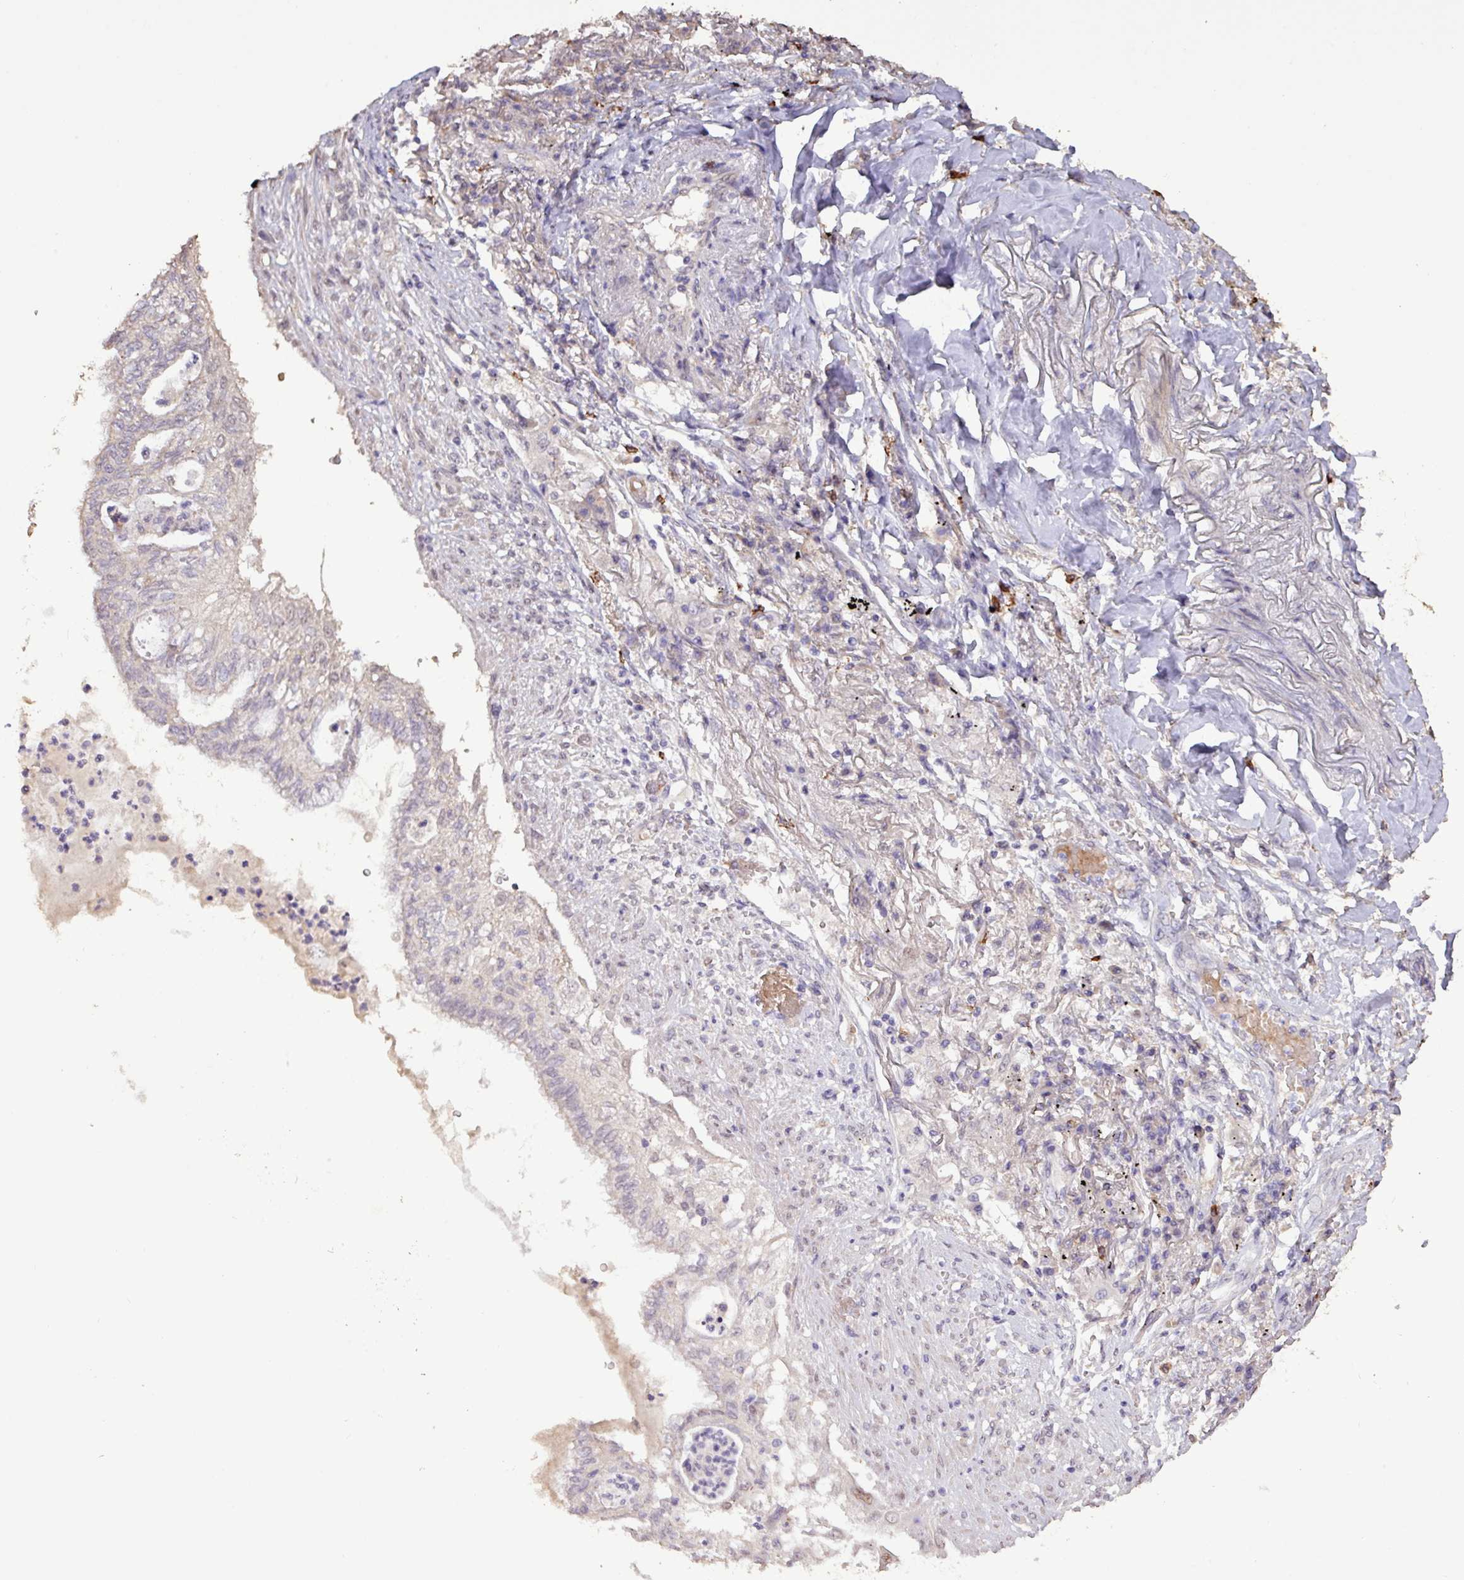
{"staining": {"intensity": "negative", "quantity": "none", "location": "none"}, "tissue": "lung cancer", "cell_type": "Tumor cells", "image_type": "cancer", "snomed": [{"axis": "morphology", "description": "Adenocarcinoma, NOS"}, {"axis": "topography", "description": "Lung"}], "caption": "Immunohistochemistry (IHC) photomicrograph of human lung cancer stained for a protein (brown), which displays no staining in tumor cells.", "gene": "L3MBTL3", "patient": {"sex": "female", "age": 70}}